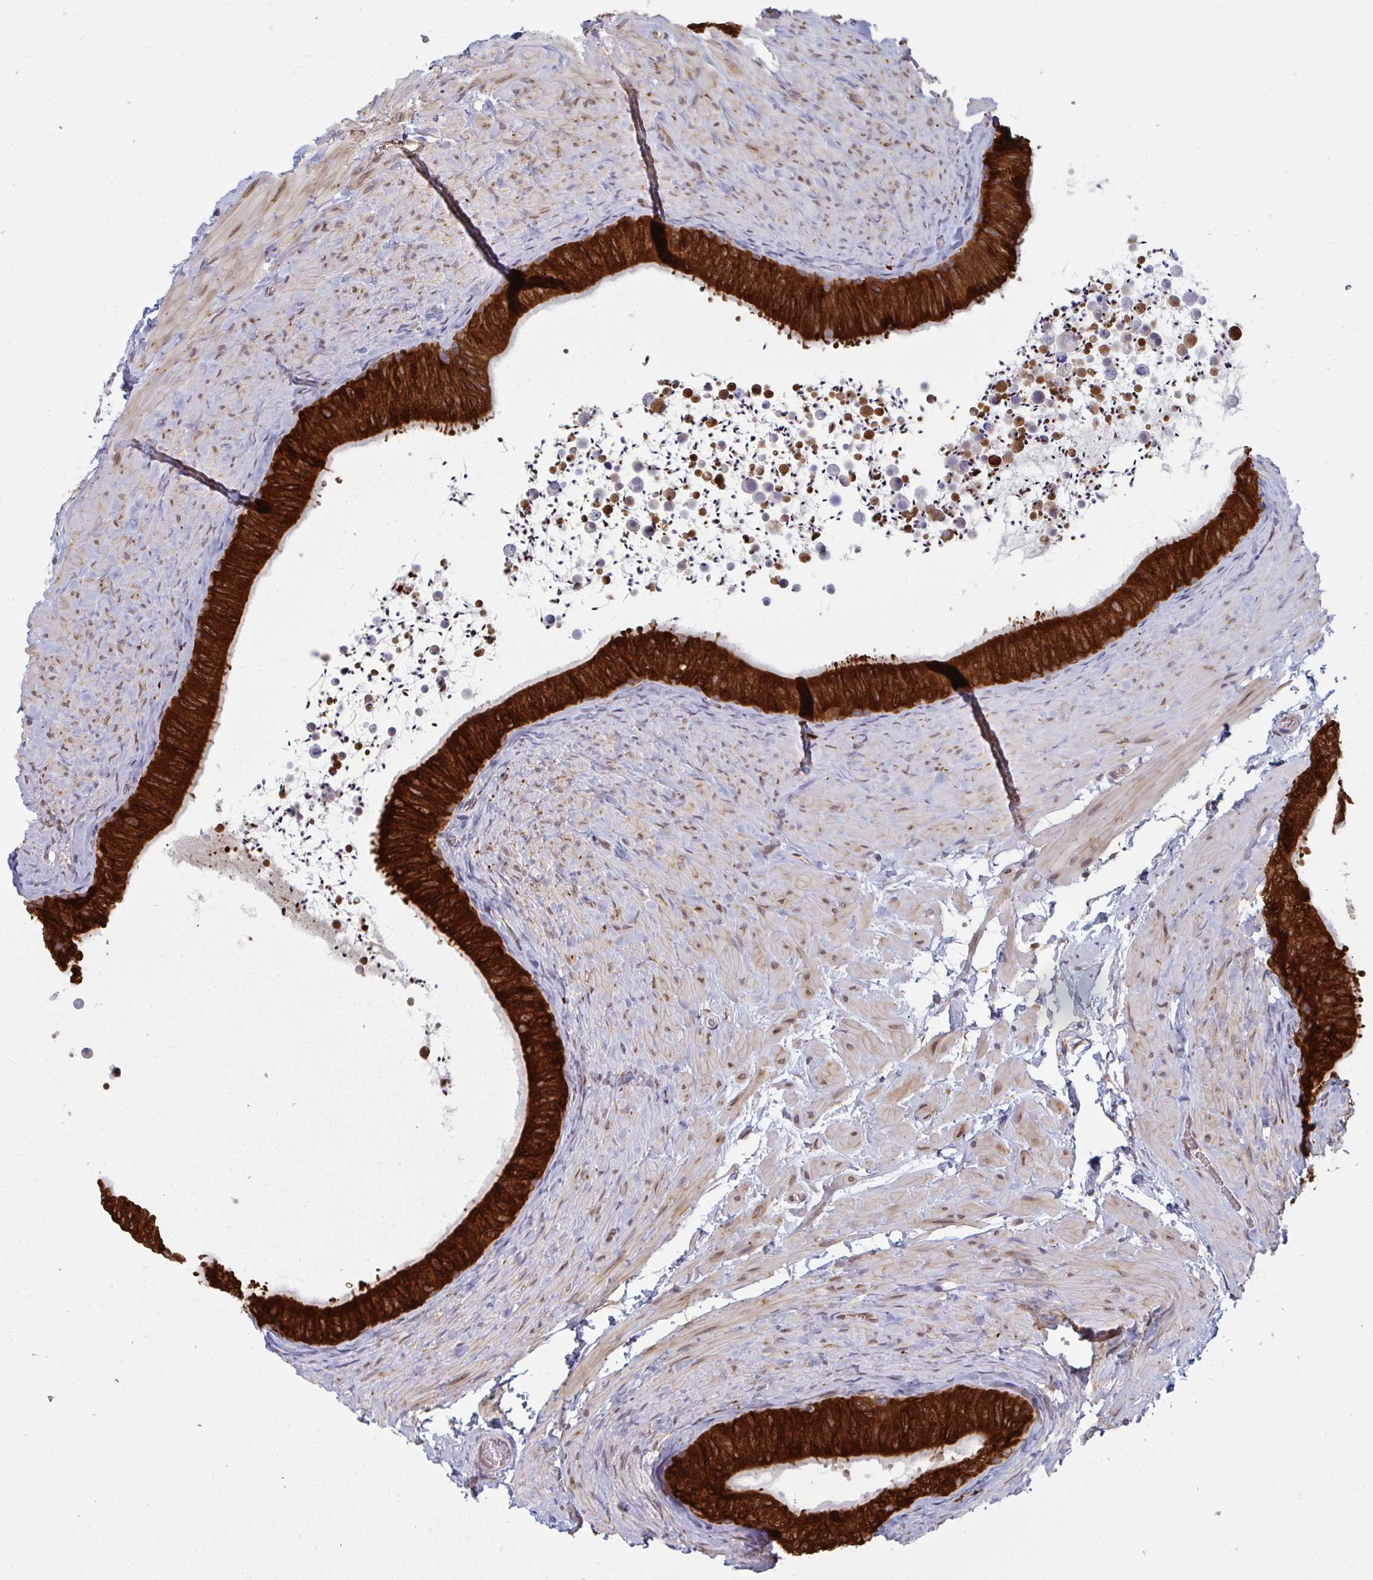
{"staining": {"intensity": "strong", "quantity": ">75%", "location": "cytoplasmic/membranous"}, "tissue": "epididymis", "cell_type": "Glandular cells", "image_type": "normal", "snomed": [{"axis": "morphology", "description": "Normal tissue, NOS"}, {"axis": "topography", "description": "Epididymis, spermatic cord, NOS"}, {"axis": "topography", "description": "Epididymis"}], "caption": "Protein expression analysis of unremarkable epididymis demonstrates strong cytoplasmic/membranous positivity in approximately >75% of glandular cells.", "gene": "LYSMD4", "patient": {"sex": "male", "age": 31}}